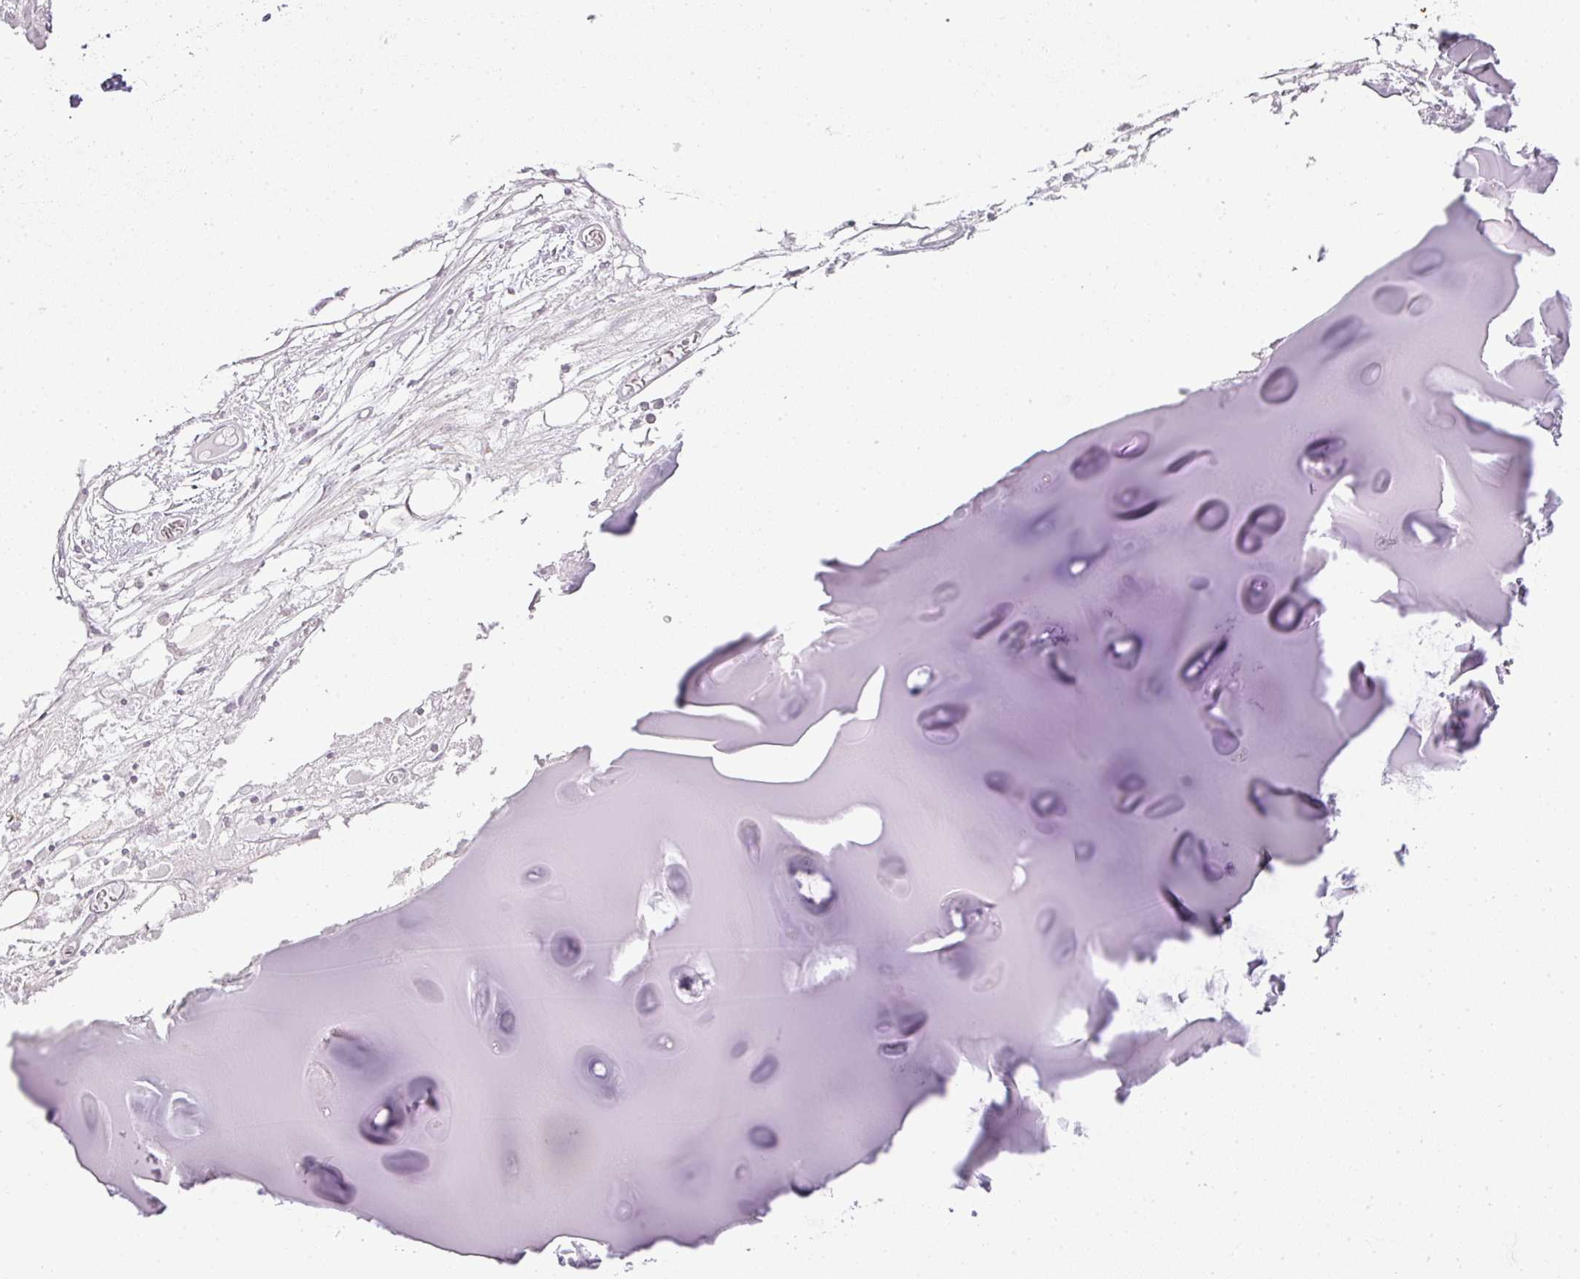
{"staining": {"intensity": "moderate", "quantity": "<25%", "location": "cytoplasmic/membranous"}, "tissue": "adipose tissue", "cell_type": "Adipocytes", "image_type": "normal", "snomed": [{"axis": "morphology", "description": "Normal tissue, NOS"}, {"axis": "topography", "description": "Cartilage tissue"}], "caption": "Adipocytes show low levels of moderate cytoplasmic/membranous staining in about <25% of cells in benign human adipose tissue.", "gene": "TCL1B", "patient": {"sex": "male", "age": 57}}